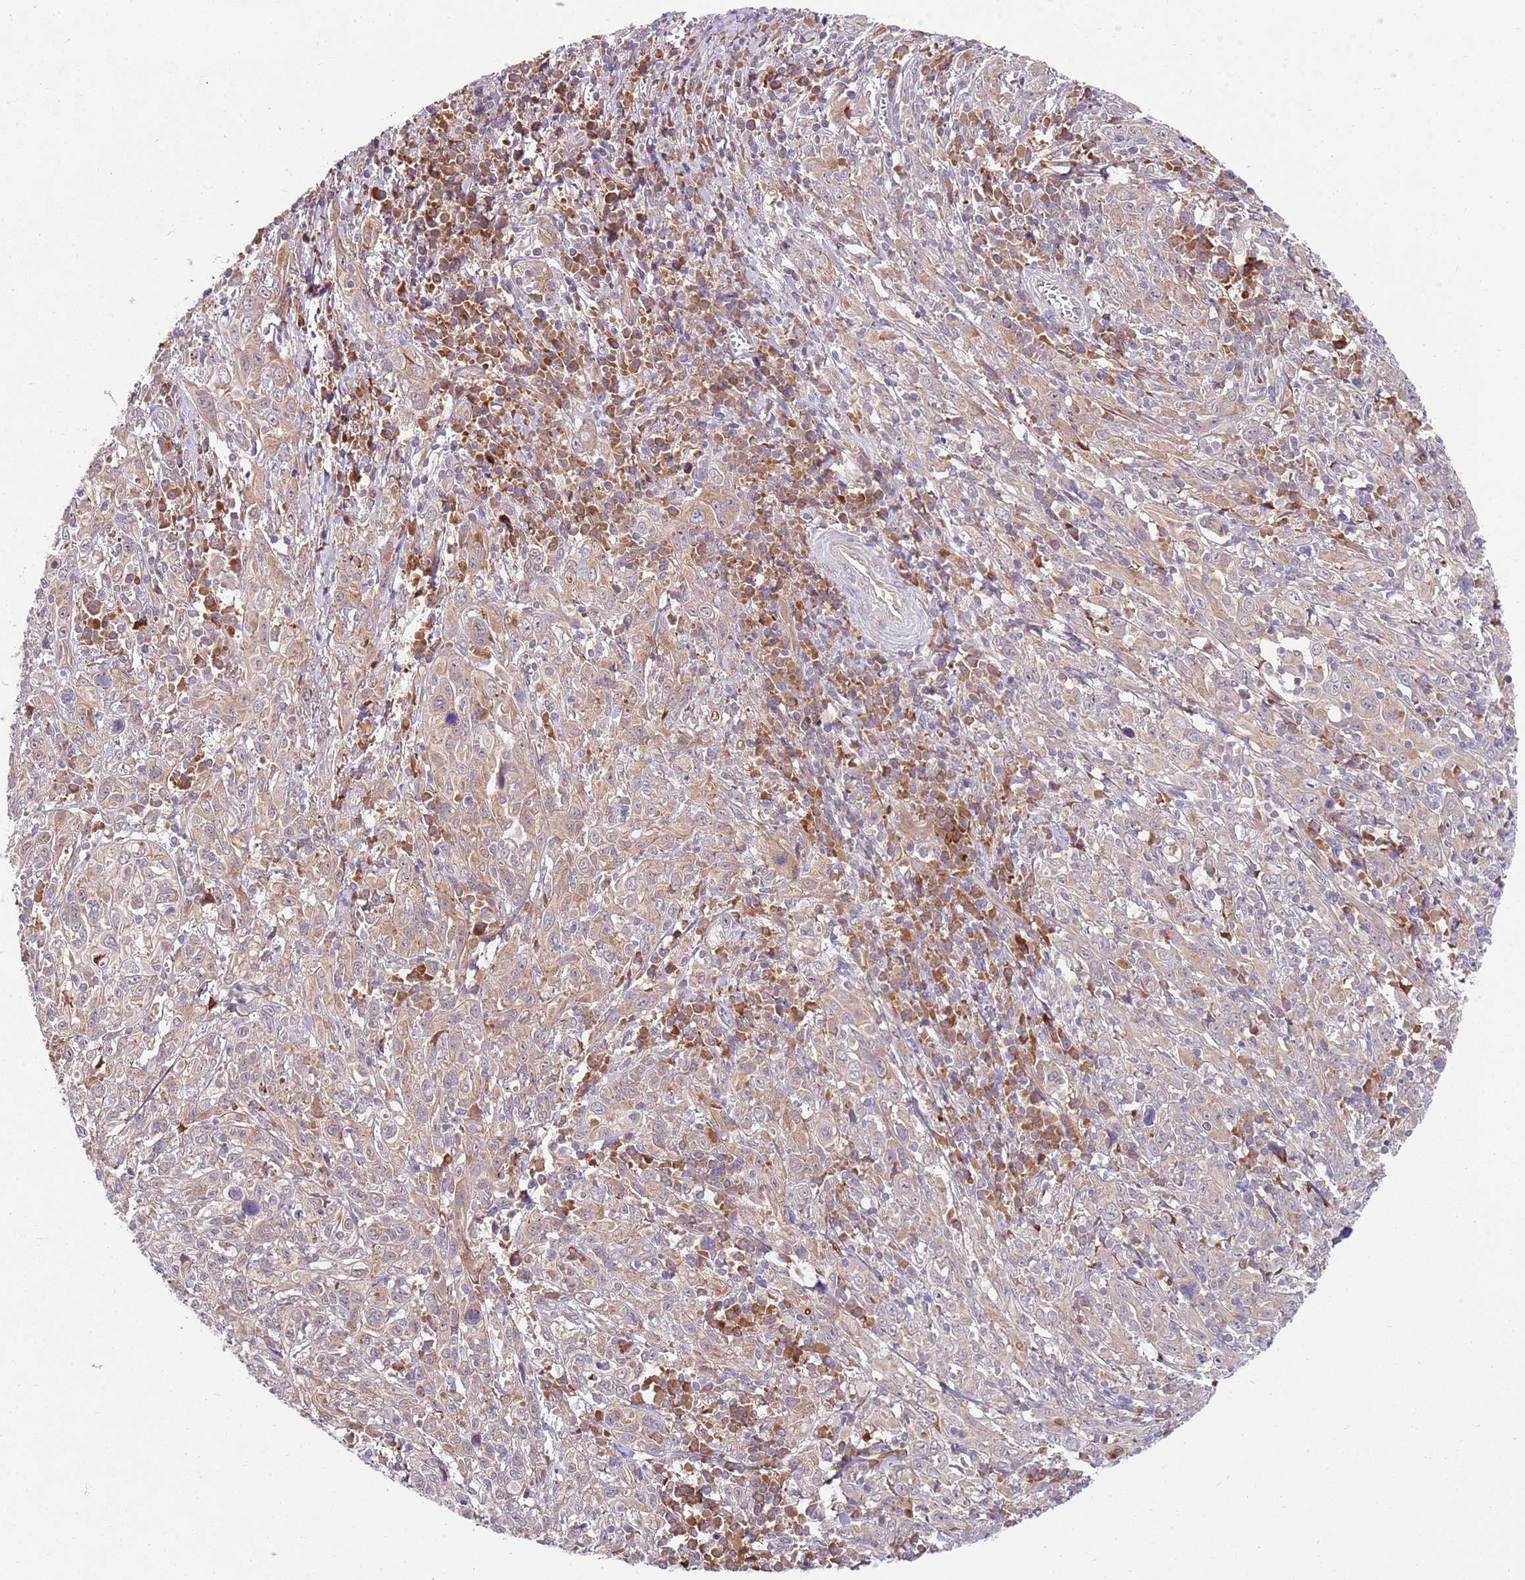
{"staining": {"intensity": "weak", "quantity": "25%-75%", "location": "cytoplasmic/membranous"}, "tissue": "cervical cancer", "cell_type": "Tumor cells", "image_type": "cancer", "snomed": [{"axis": "morphology", "description": "Squamous cell carcinoma, NOS"}, {"axis": "topography", "description": "Cervix"}], "caption": "Weak cytoplasmic/membranous protein staining is appreciated in approximately 25%-75% of tumor cells in cervical squamous cell carcinoma.", "gene": "FBXL22", "patient": {"sex": "female", "age": 46}}